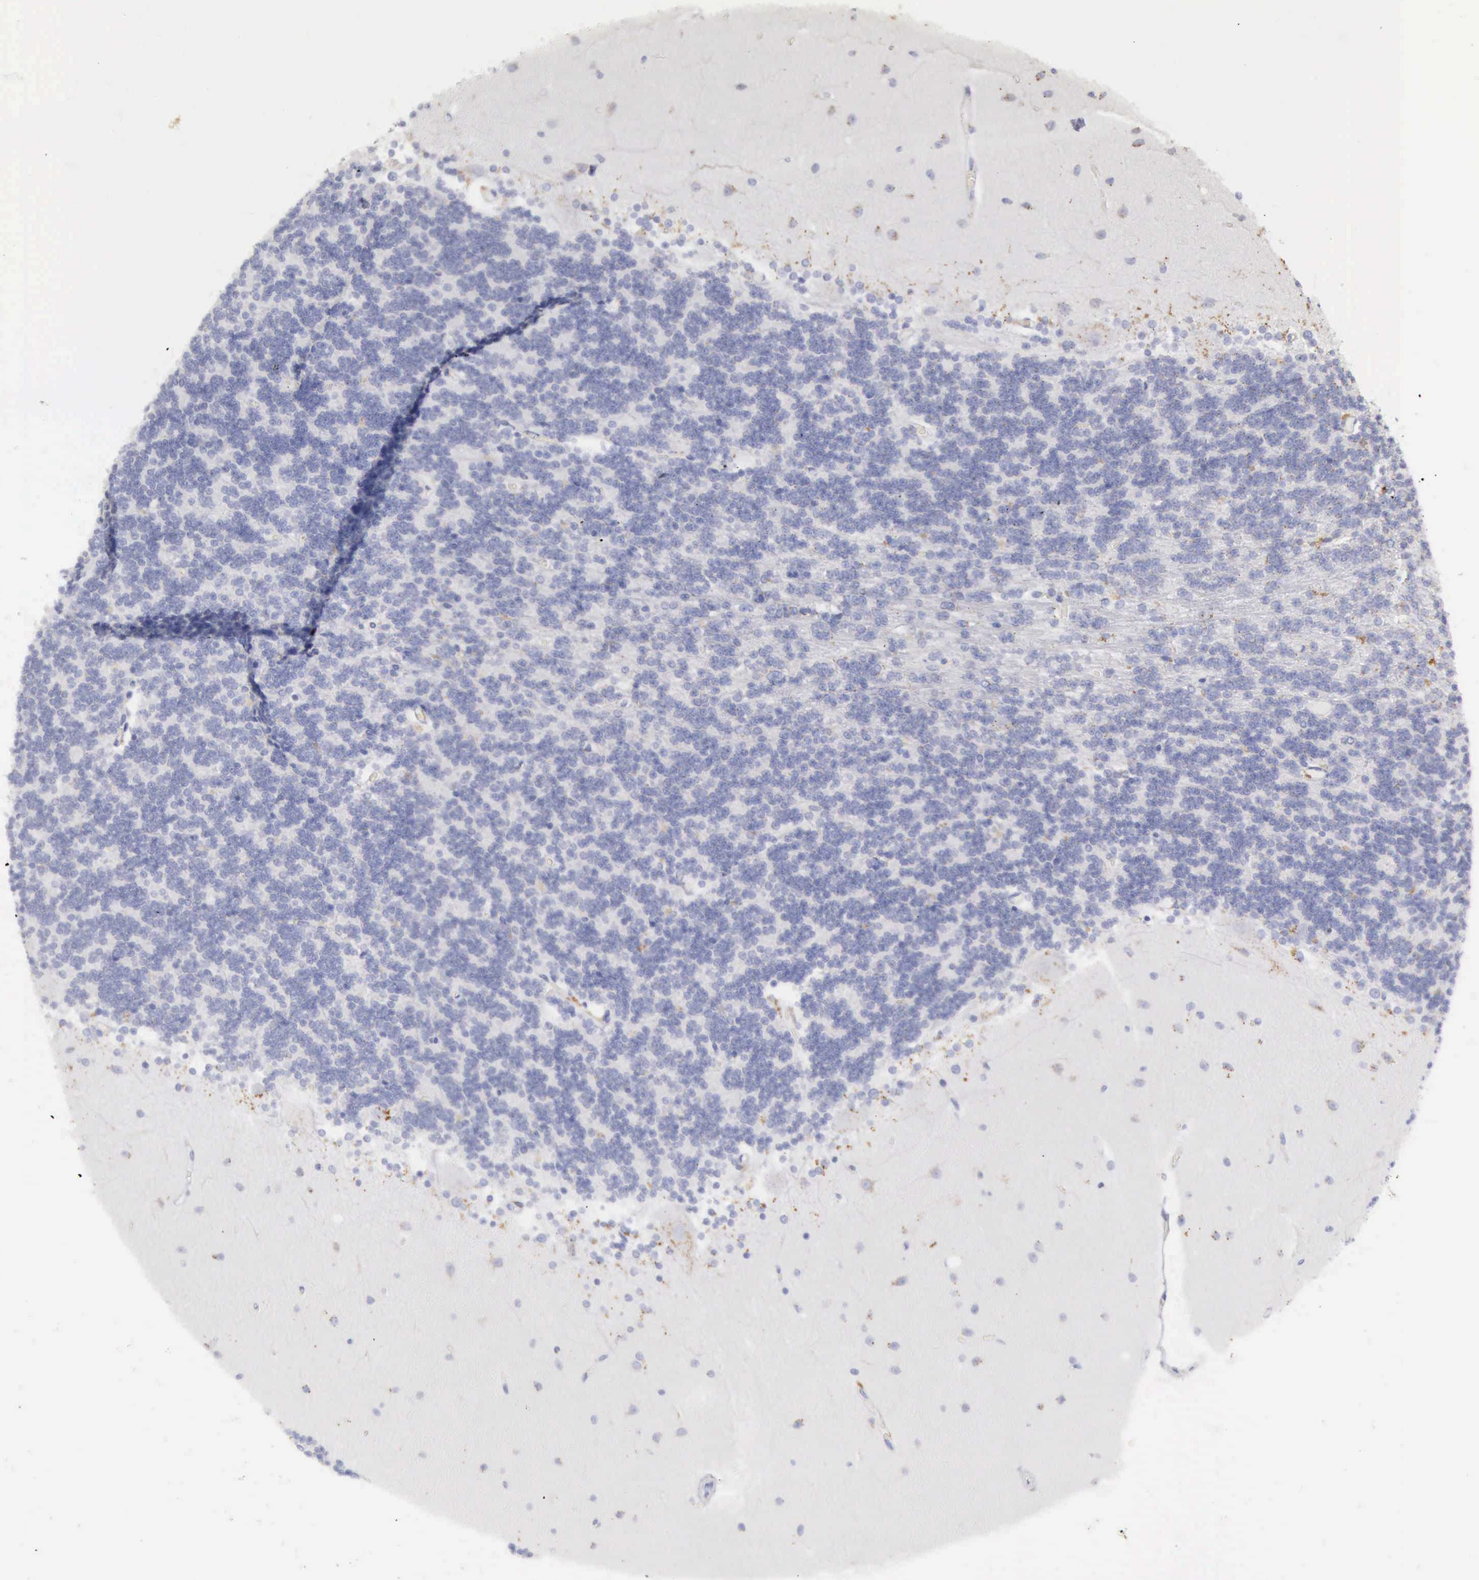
{"staining": {"intensity": "negative", "quantity": "none", "location": "none"}, "tissue": "cerebellum", "cell_type": "Cells in granular layer", "image_type": "normal", "snomed": [{"axis": "morphology", "description": "Normal tissue, NOS"}, {"axis": "topography", "description": "Cerebellum"}], "caption": "Cells in granular layer show no significant expression in unremarkable cerebellum. (DAB (3,3'-diaminobenzidine) IHC visualized using brightfield microscopy, high magnification).", "gene": "CTSS", "patient": {"sex": "female", "age": 54}}